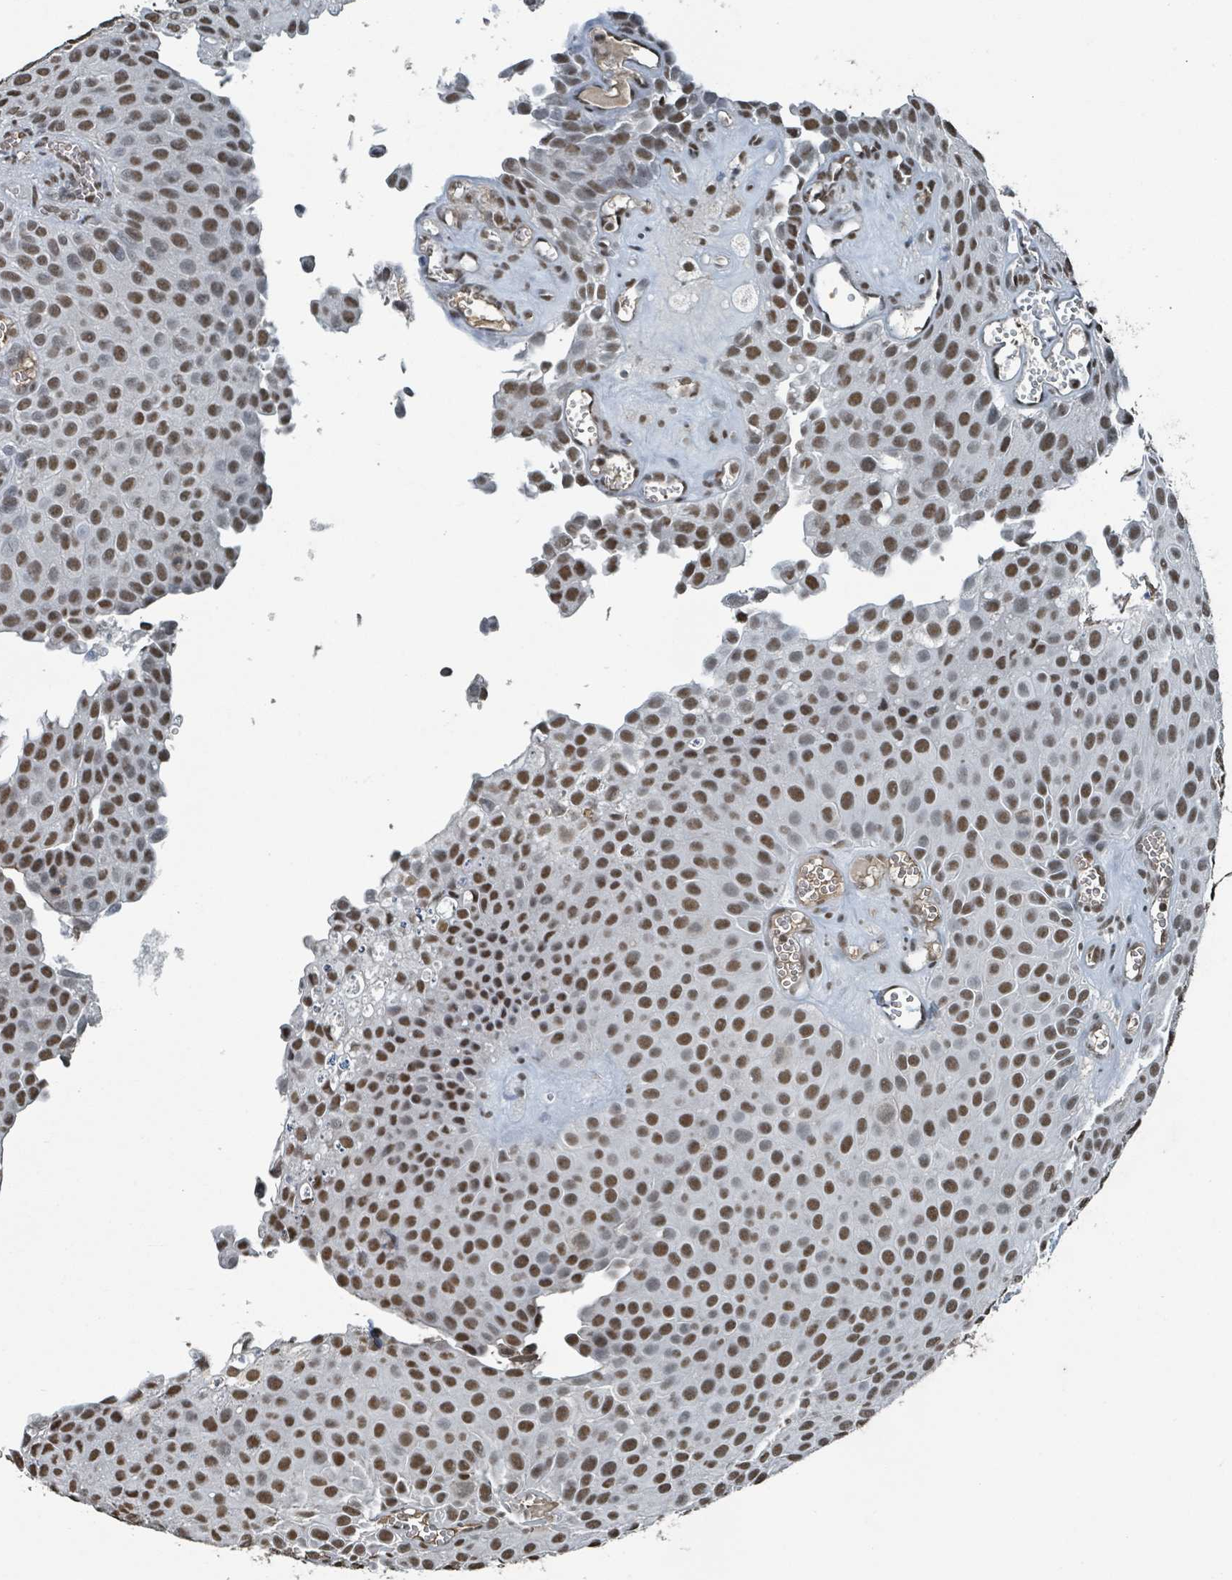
{"staining": {"intensity": "moderate", "quantity": ">75%", "location": "nuclear"}, "tissue": "urothelial cancer", "cell_type": "Tumor cells", "image_type": "cancer", "snomed": [{"axis": "morphology", "description": "Urothelial carcinoma, Low grade"}, {"axis": "topography", "description": "Urinary bladder"}], "caption": "Immunohistochemical staining of human urothelial cancer demonstrates medium levels of moderate nuclear protein expression in about >75% of tumor cells.", "gene": "PHIP", "patient": {"sex": "male", "age": 88}}